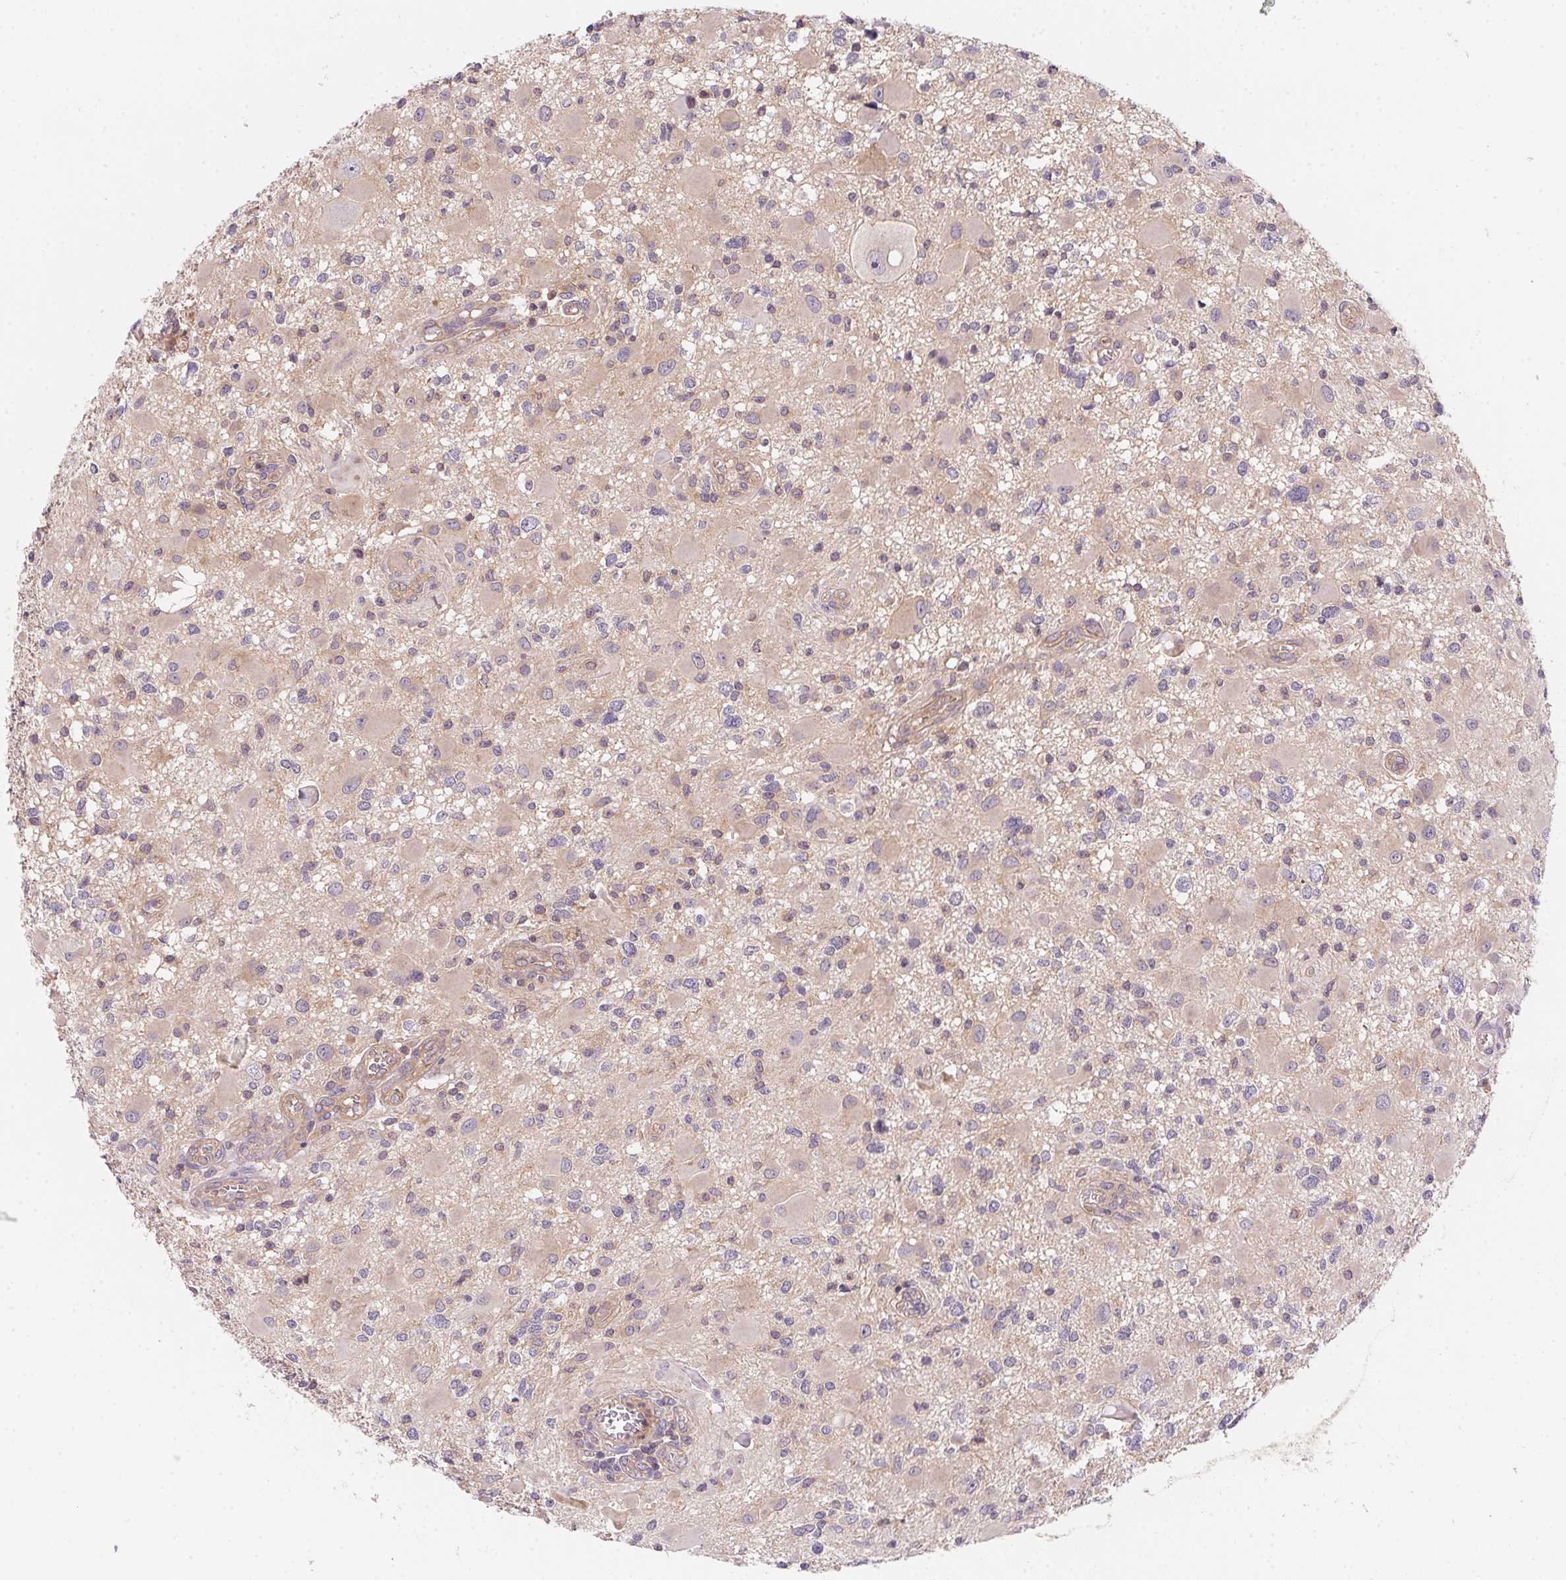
{"staining": {"intensity": "negative", "quantity": "none", "location": "none"}, "tissue": "glioma", "cell_type": "Tumor cells", "image_type": "cancer", "snomed": [{"axis": "morphology", "description": "Glioma, malignant, High grade"}, {"axis": "topography", "description": "Brain"}], "caption": "Immunohistochemistry histopathology image of human high-grade glioma (malignant) stained for a protein (brown), which reveals no positivity in tumor cells. Nuclei are stained in blue.", "gene": "PRKAA1", "patient": {"sex": "male", "age": 54}}